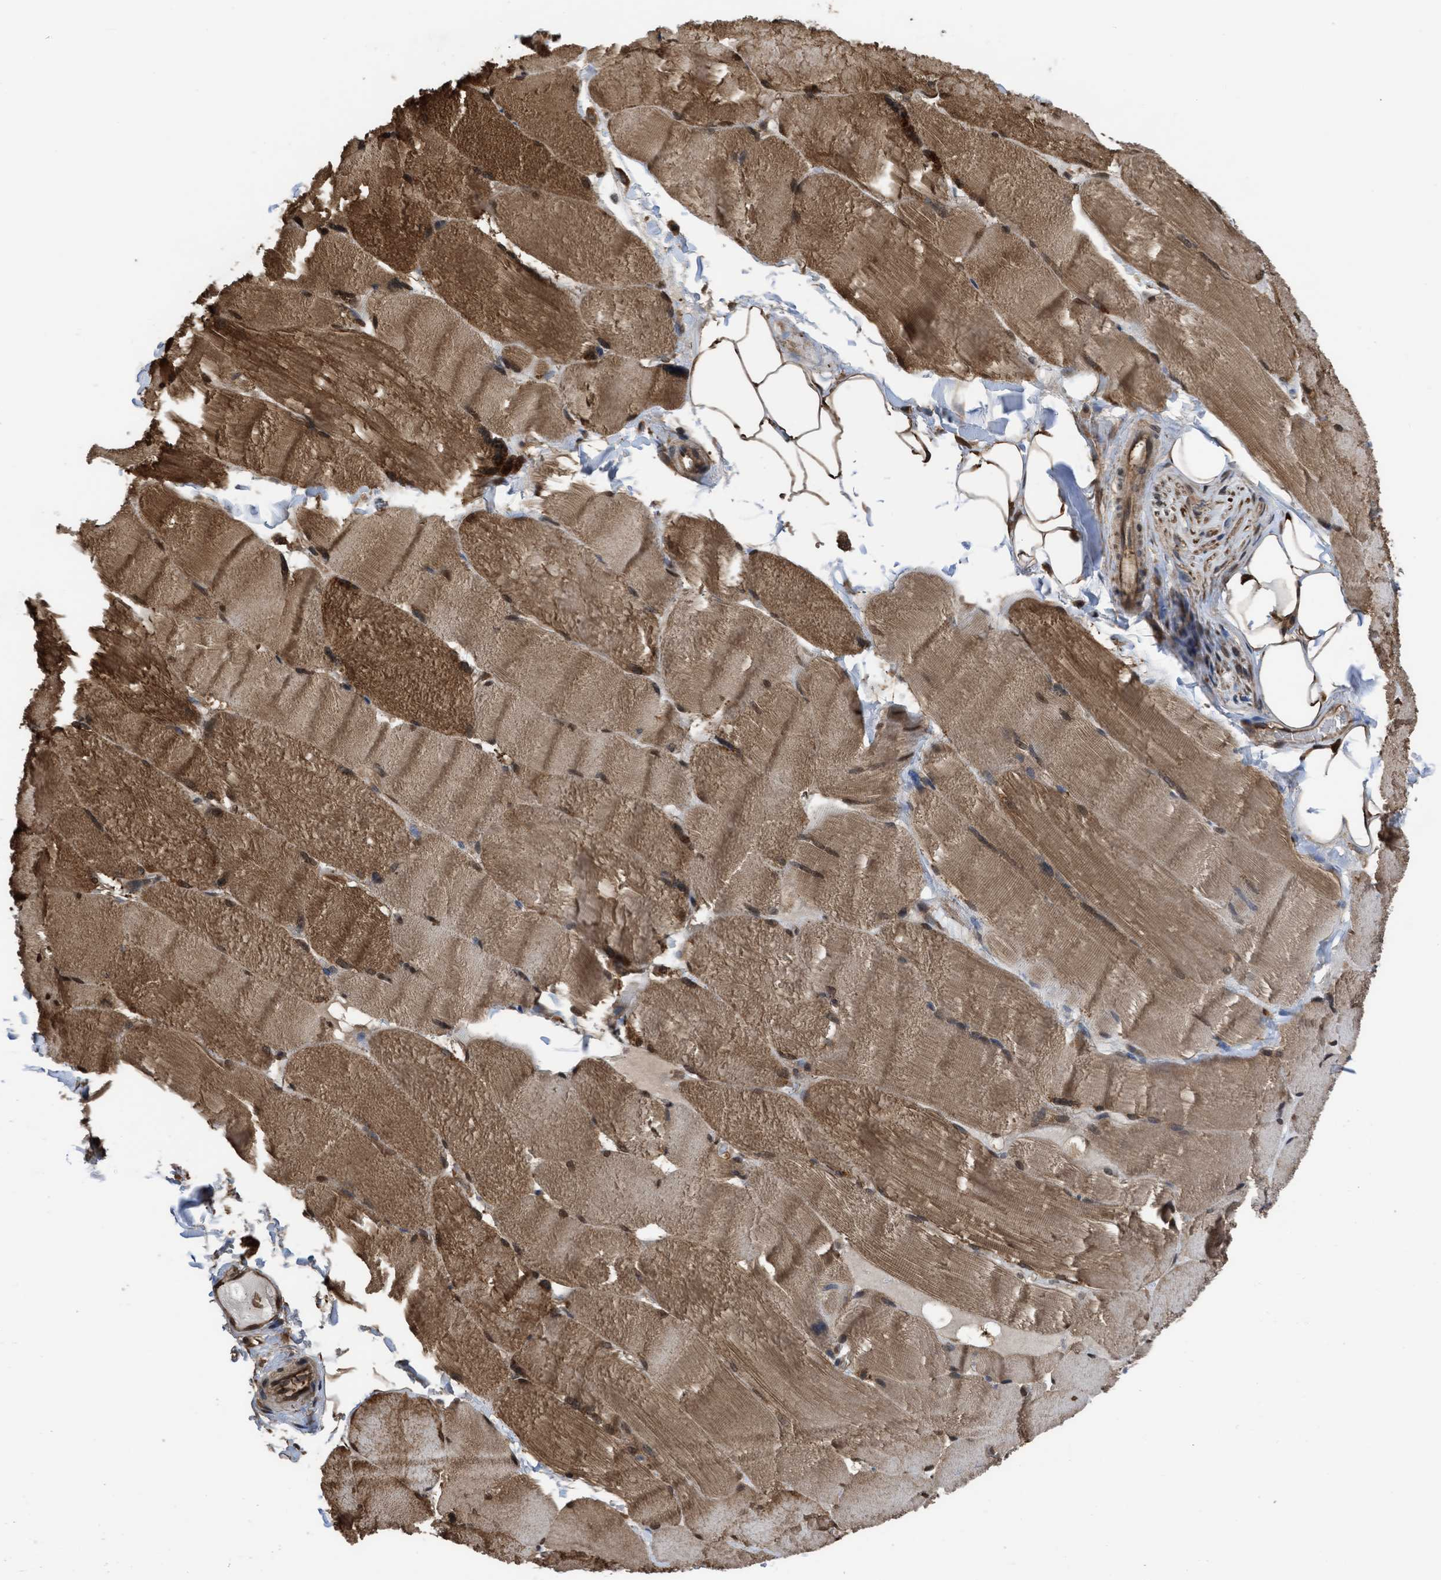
{"staining": {"intensity": "moderate", "quantity": ">75%", "location": "cytoplasmic/membranous,nuclear"}, "tissue": "skeletal muscle", "cell_type": "Myocytes", "image_type": "normal", "snomed": [{"axis": "morphology", "description": "Normal tissue, NOS"}, {"axis": "topography", "description": "Skin"}, {"axis": "topography", "description": "Skeletal muscle"}], "caption": "Skeletal muscle stained with a brown dye exhibits moderate cytoplasmic/membranous,nuclear positive positivity in approximately >75% of myocytes.", "gene": "YWHAG", "patient": {"sex": "male", "age": 83}}